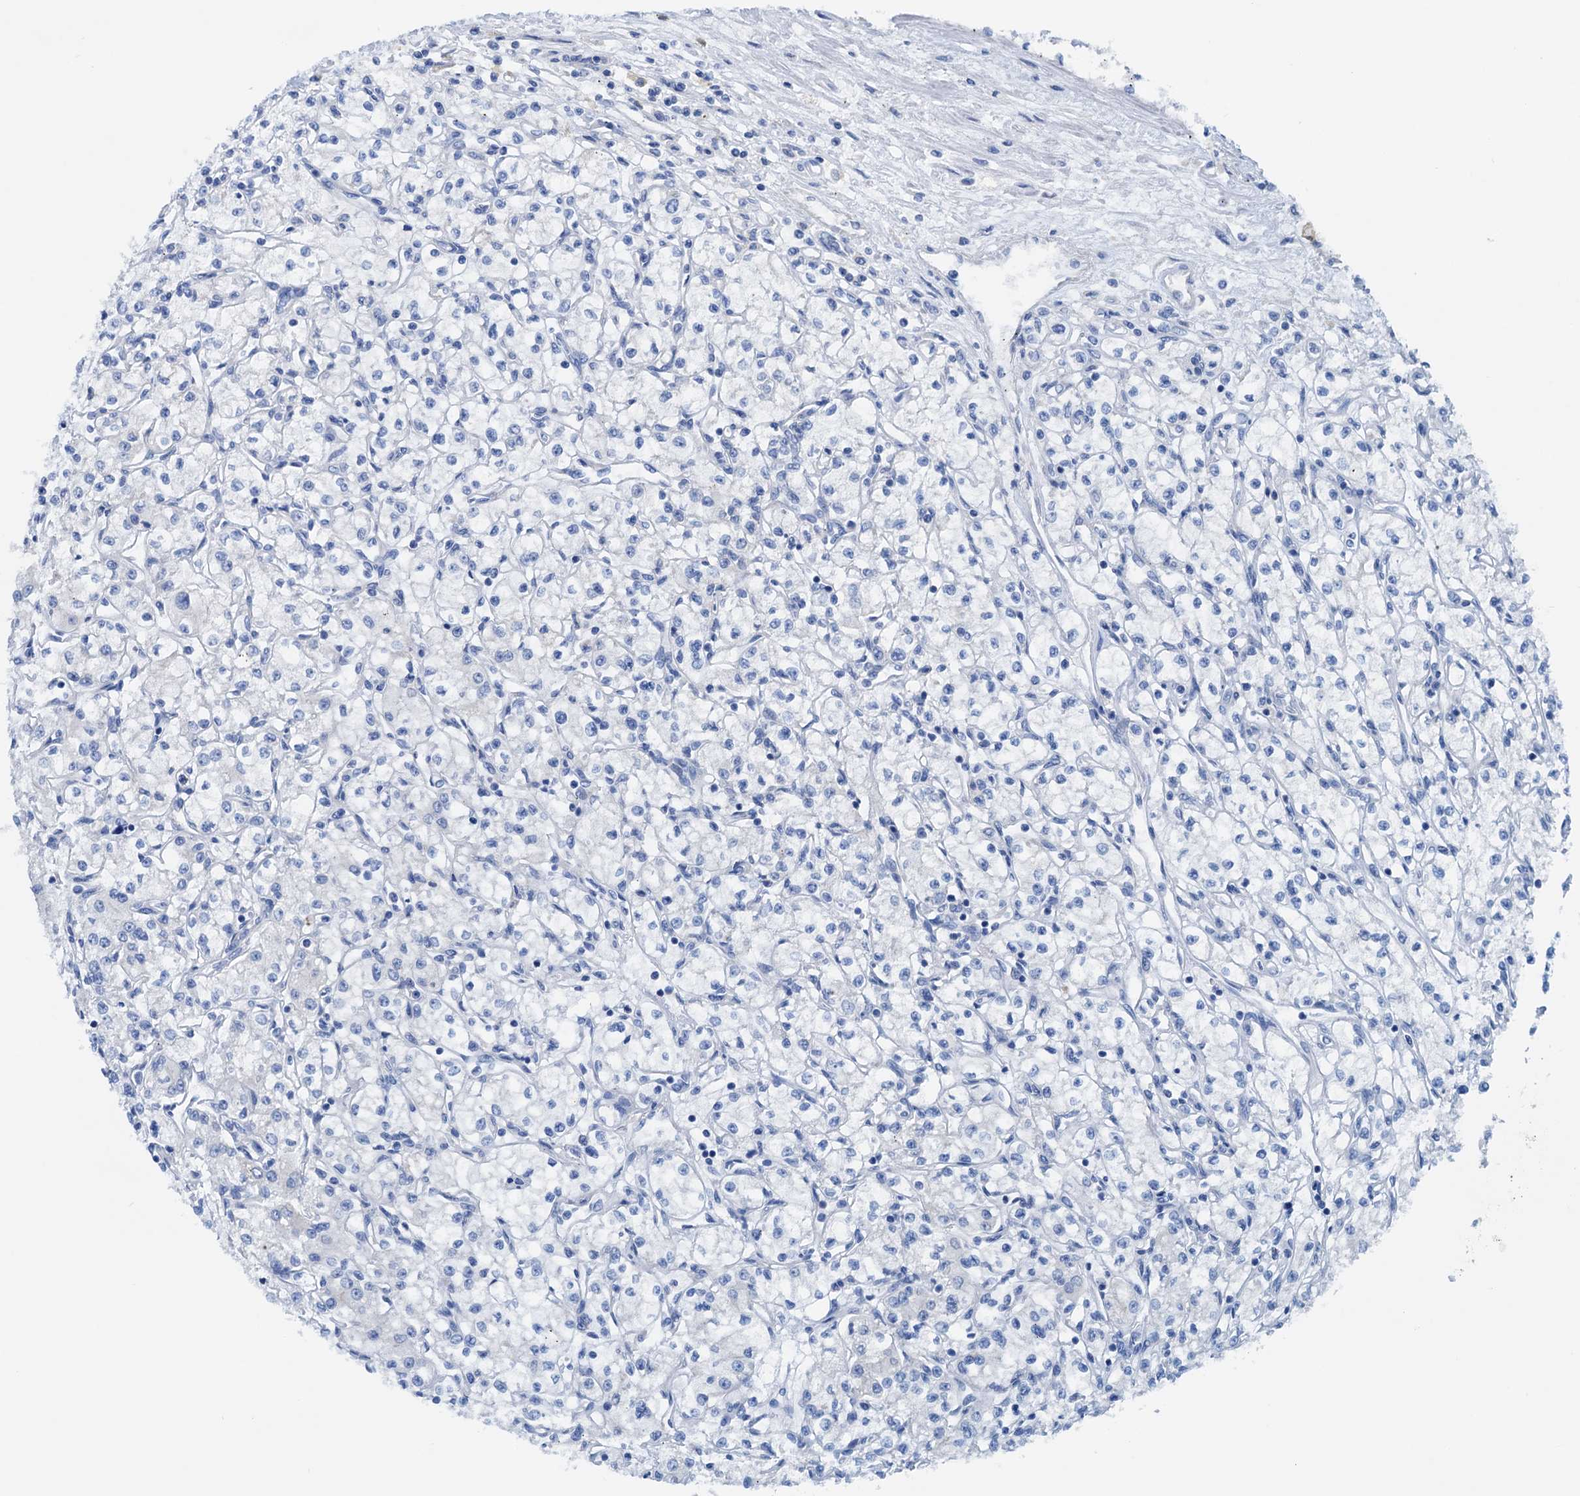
{"staining": {"intensity": "negative", "quantity": "none", "location": "none"}, "tissue": "renal cancer", "cell_type": "Tumor cells", "image_type": "cancer", "snomed": [{"axis": "morphology", "description": "Adenocarcinoma, NOS"}, {"axis": "topography", "description": "Kidney"}], "caption": "An immunohistochemistry (IHC) image of renal cancer (adenocarcinoma) is shown. There is no staining in tumor cells of renal cancer (adenocarcinoma). (DAB IHC visualized using brightfield microscopy, high magnification).", "gene": "KNDC1", "patient": {"sex": "male", "age": 59}}